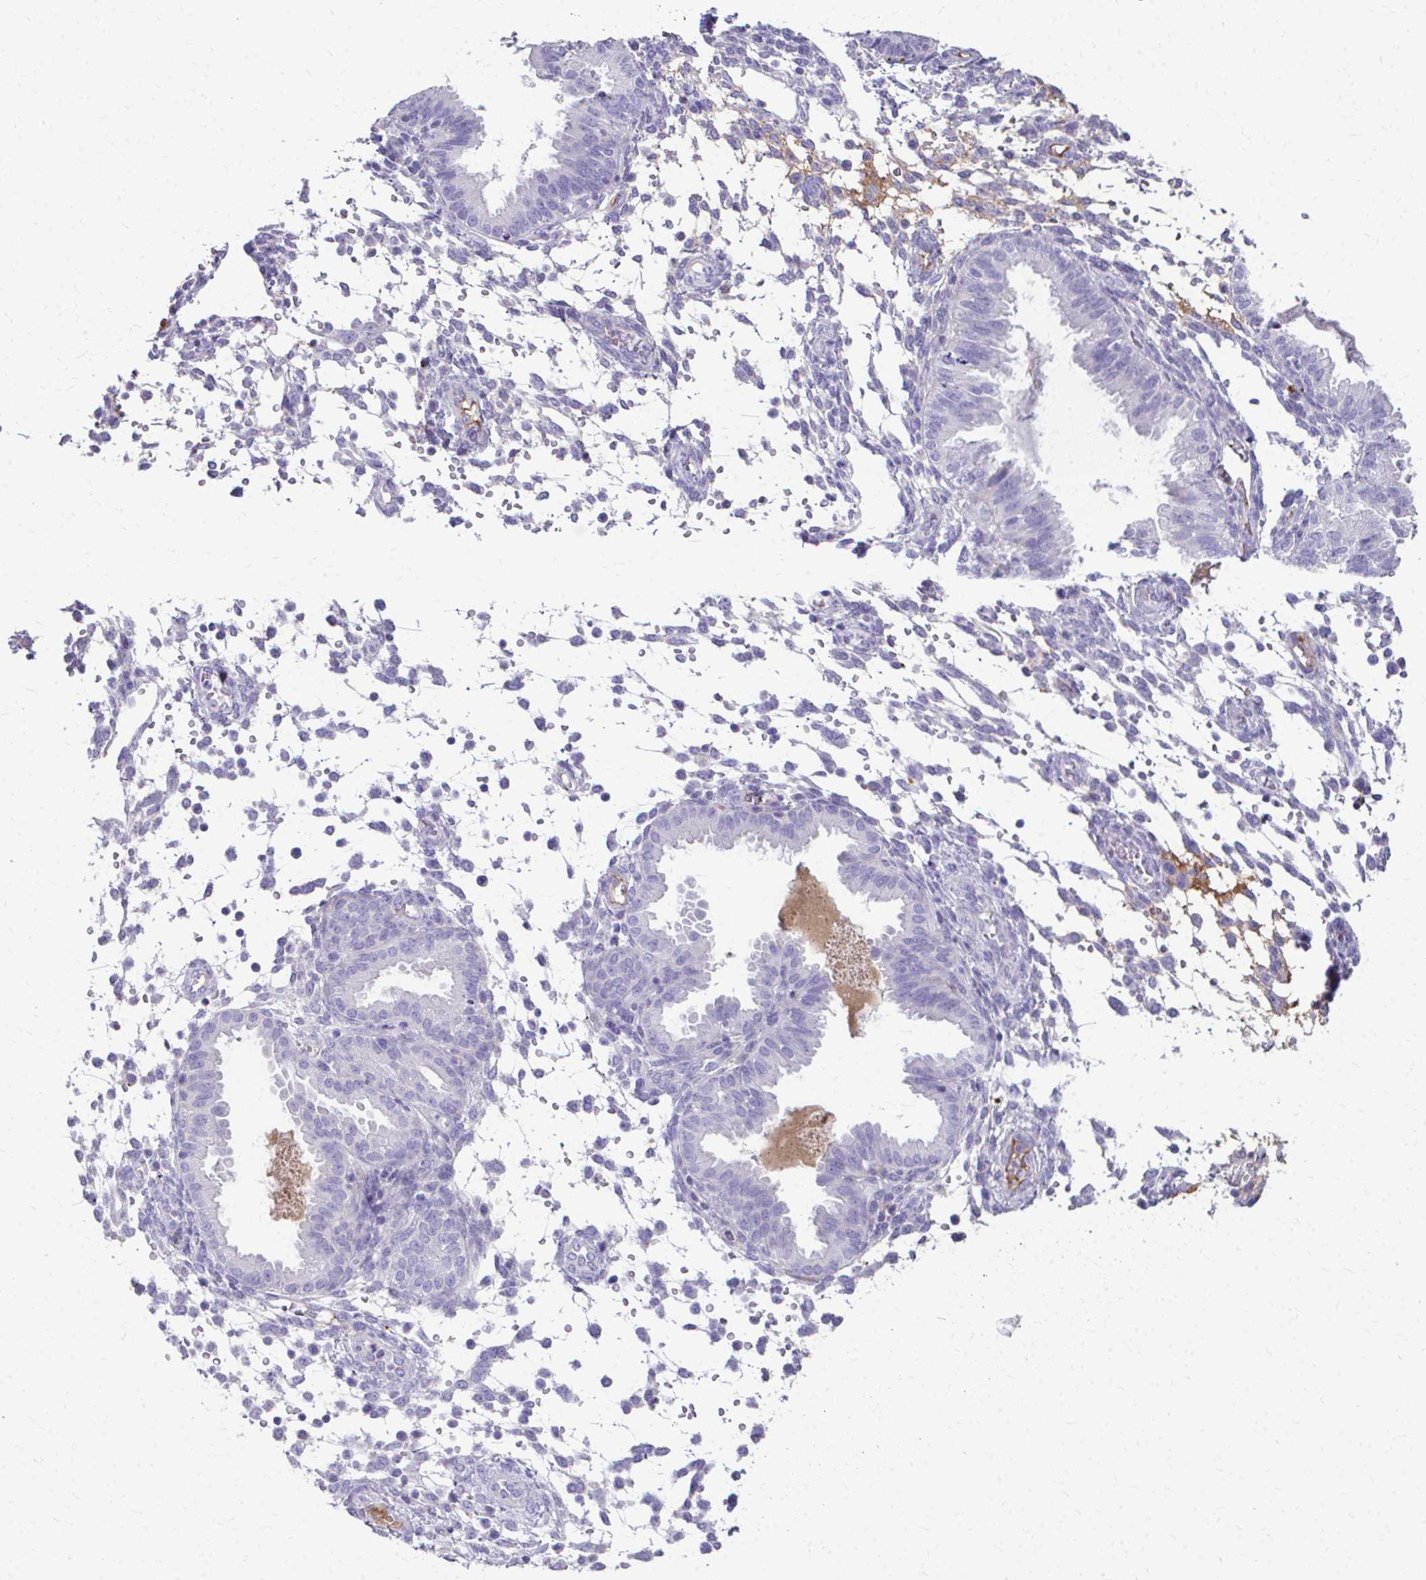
{"staining": {"intensity": "negative", "quantity": "none", "location": "none"}, "tissue": "endometrium", "cell_type": "Cells in endometrial stroma", "image_type": "normal", "snomed": [{"axis": "morphology", "description": "Normal tissue, NOS"}, {"axis": "topography", "description": "Endometrium"}], "caption": "This is an immunohistochemistry image of unremarkable human endometrium. There is no expression in cells in endometrial stroma.", "gene": "CFH", "patient": {"sex": "female", "age": 33}}